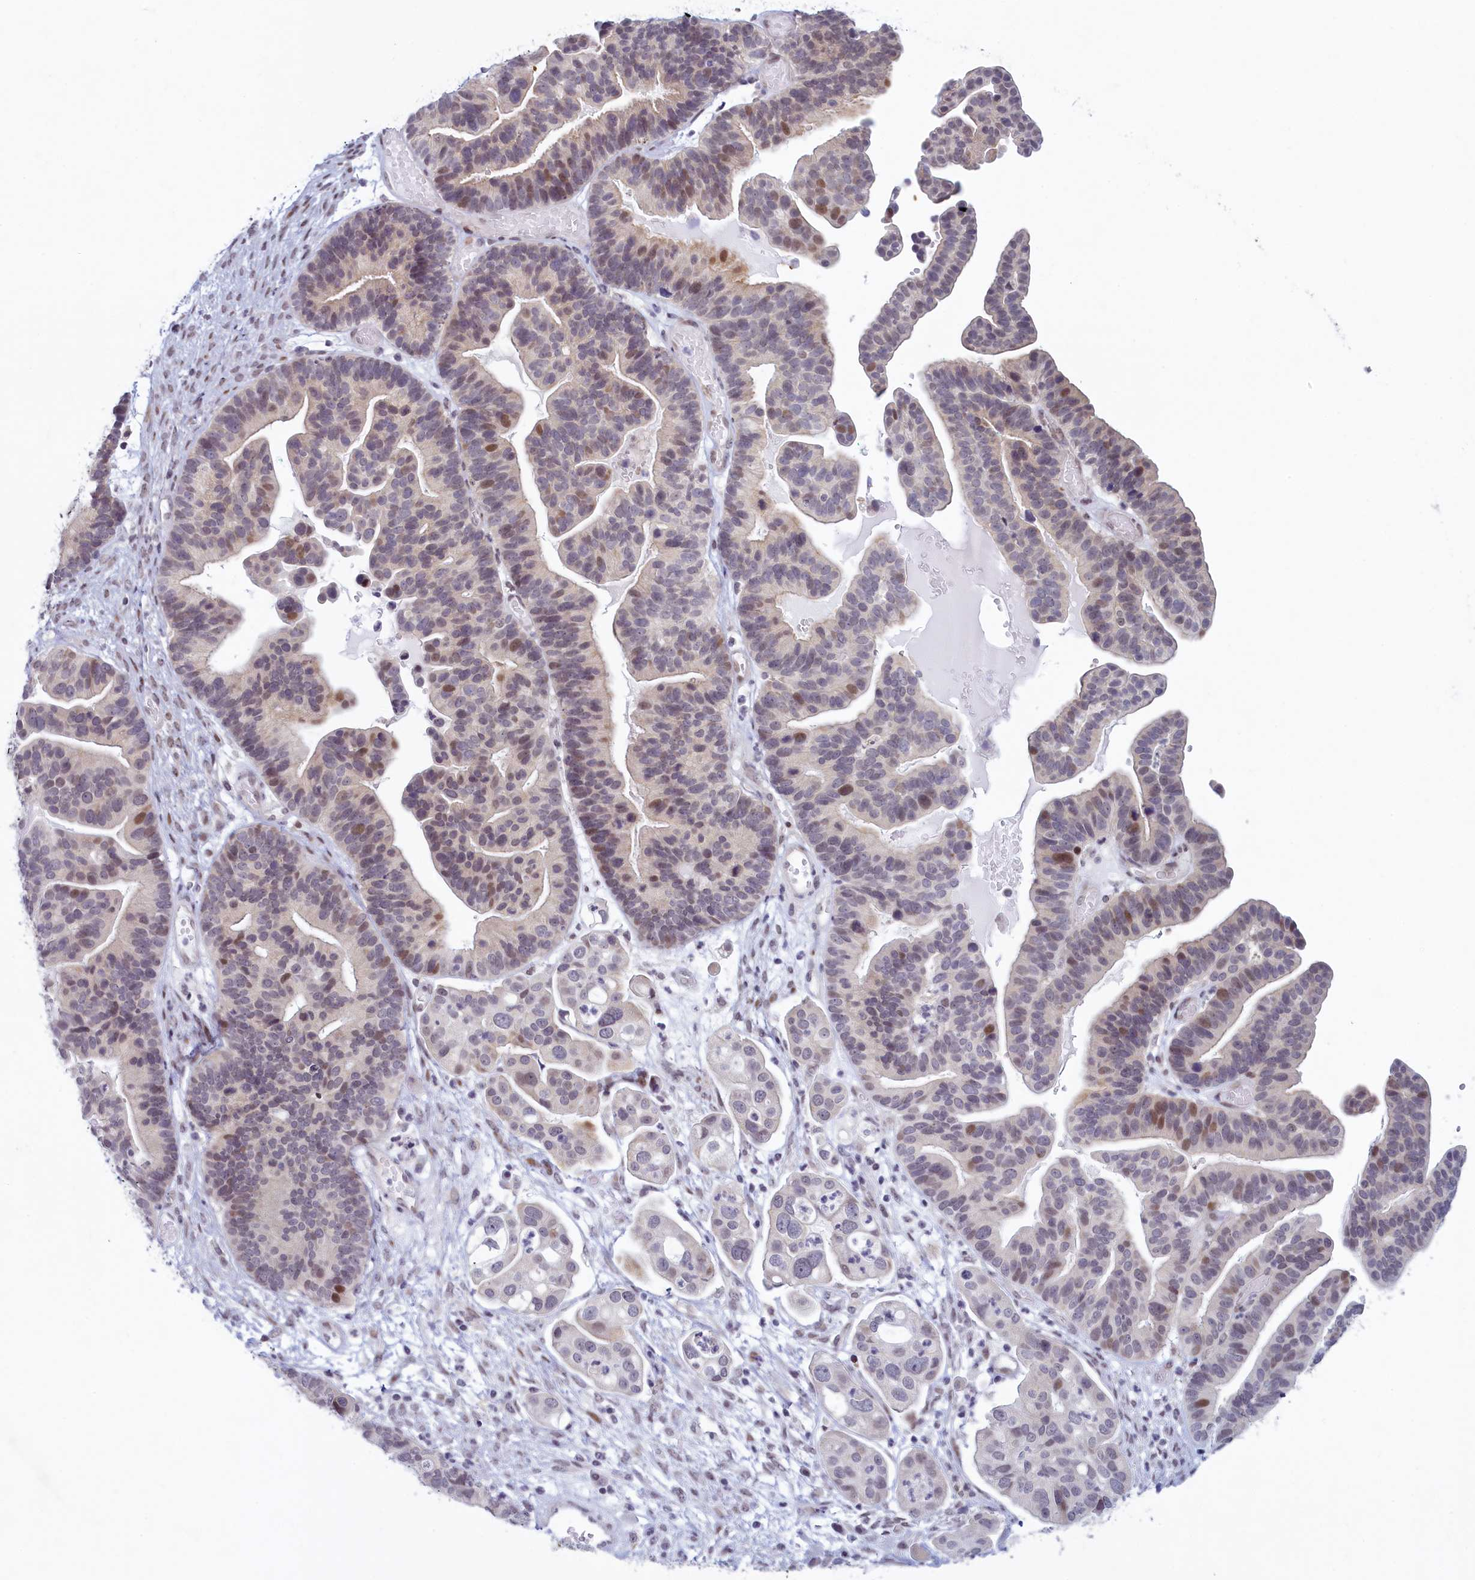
{"staining": {"intensity": "moderate", "quantity": "<25%", "location": "nuclear"}, "tissue": "ovarian cancer", "cell_type": "Tumor cells", "image_type": "cancer", "snomed": [{"axis": "morphology", "description": "Cystadenocarcinoma, serous, NOS"}, {"axis": "topography", "description": "Ovary"}], "caption": "Immunohistochemical staining of ovarian serous cystadenocarcinoma shows moderate nuclear protein staining in about <25% of tumor cells. The staining is performed using DAB brown chromogen to label protein expression. The nuclei are counter-stained blue using hematoxylin.", "gene": "ATF7IP2", "patient": {"sex": "female", "age": 56}}